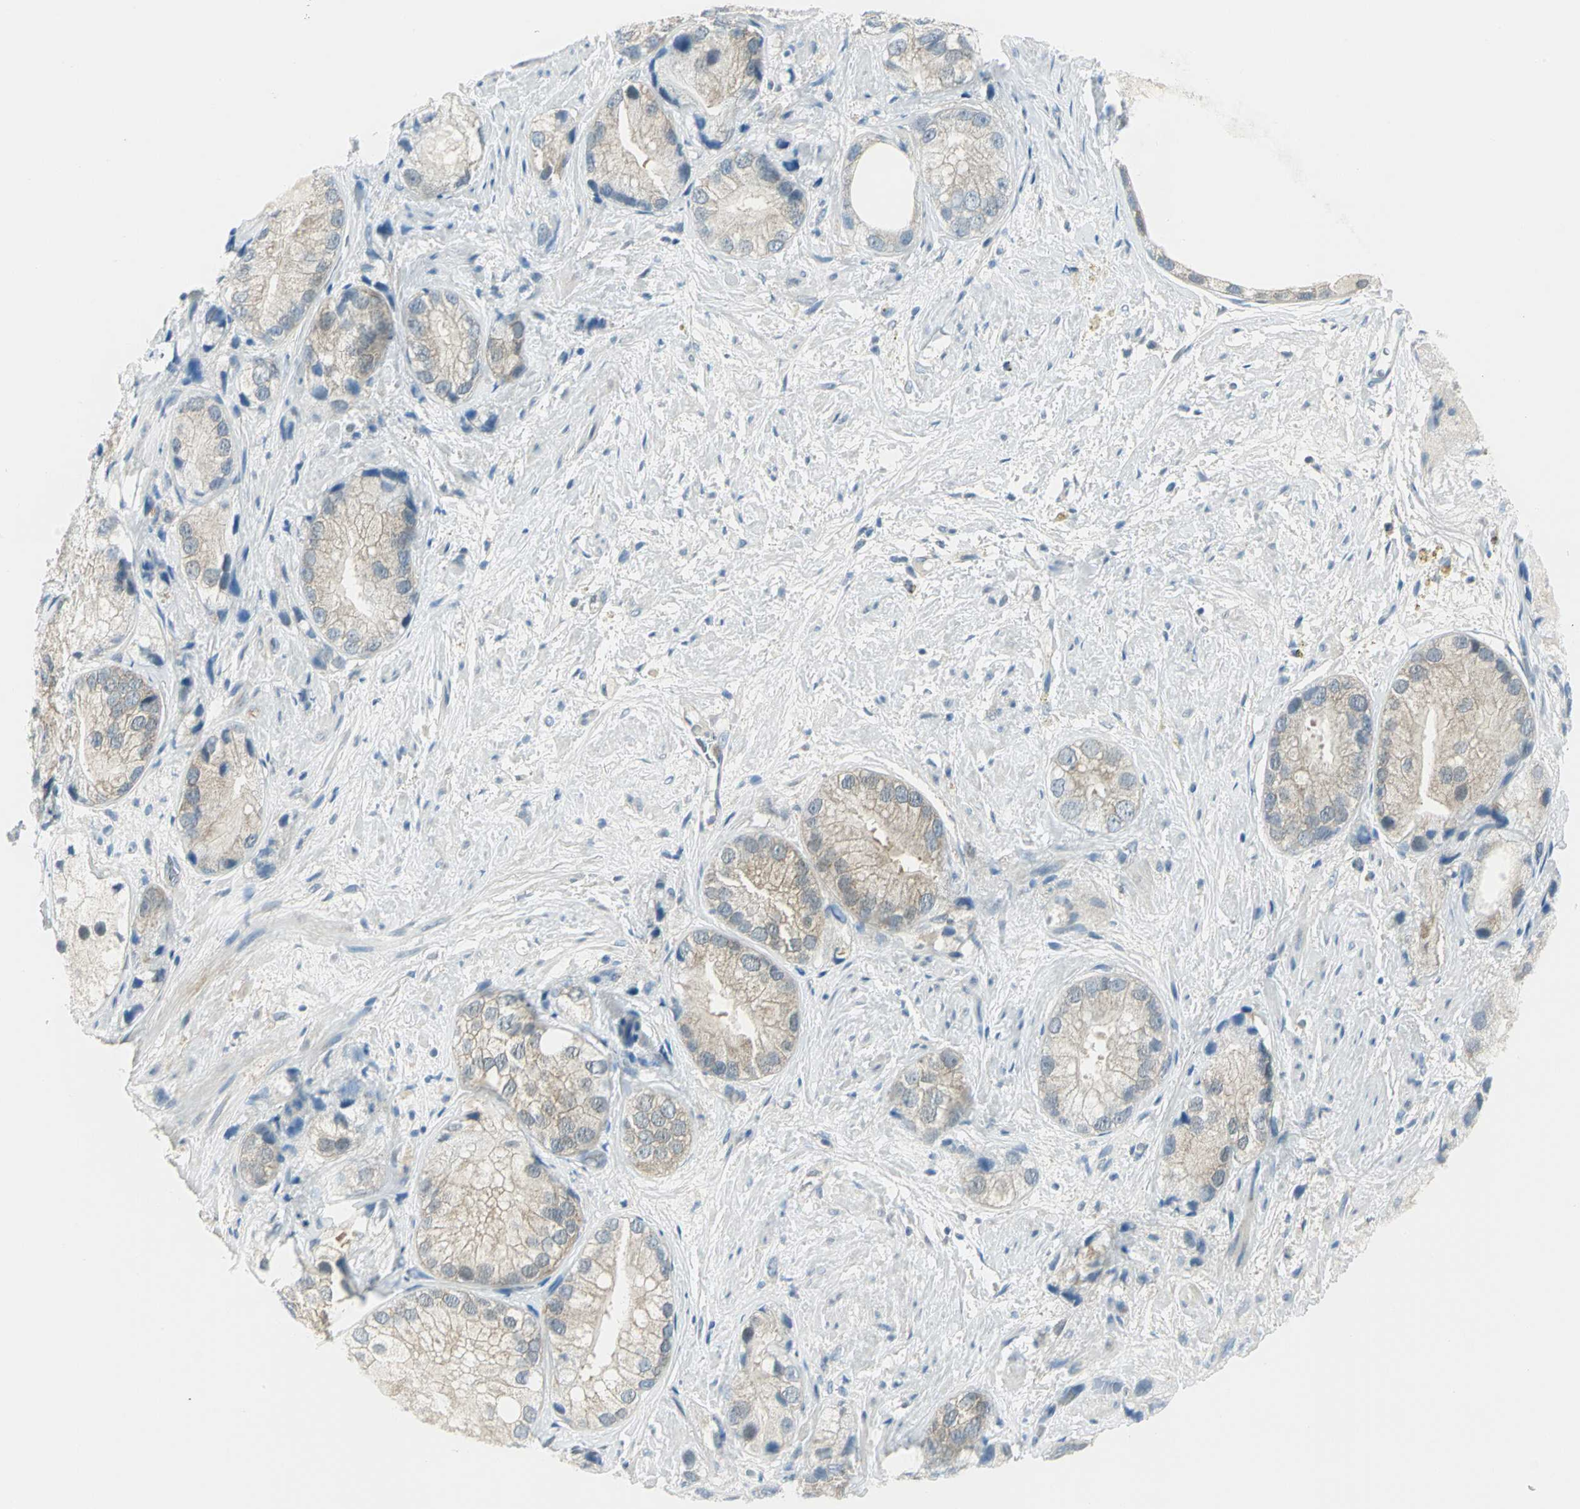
{"staining": {"intensity": "weak", "quantity": ">75%", "location": "cytoplasmic/membranous"}, "tissue": "prostate cancer", "cell_type": "Tumor cells", "image_type": "cancer", "snomed": [{"axis": "morphology", "description": "Adenocarcinoma, Low grade"}, {"axis": "topography", "description": "Prostate"}], "caption": "IHC of human adenocarcinoma (low-grade) (prostate) reveals low levels of weak cytoplasmic/membranous expression in approximately >75% of tumor cells. (Stains: DAB (3,3'-diaminobenzidine) in brown, nuclei in blue, Microscopy: brightfield microscopy at high magnification).", "gene": "ALDOA", "patient": {"sex": "male", "age": 69}}